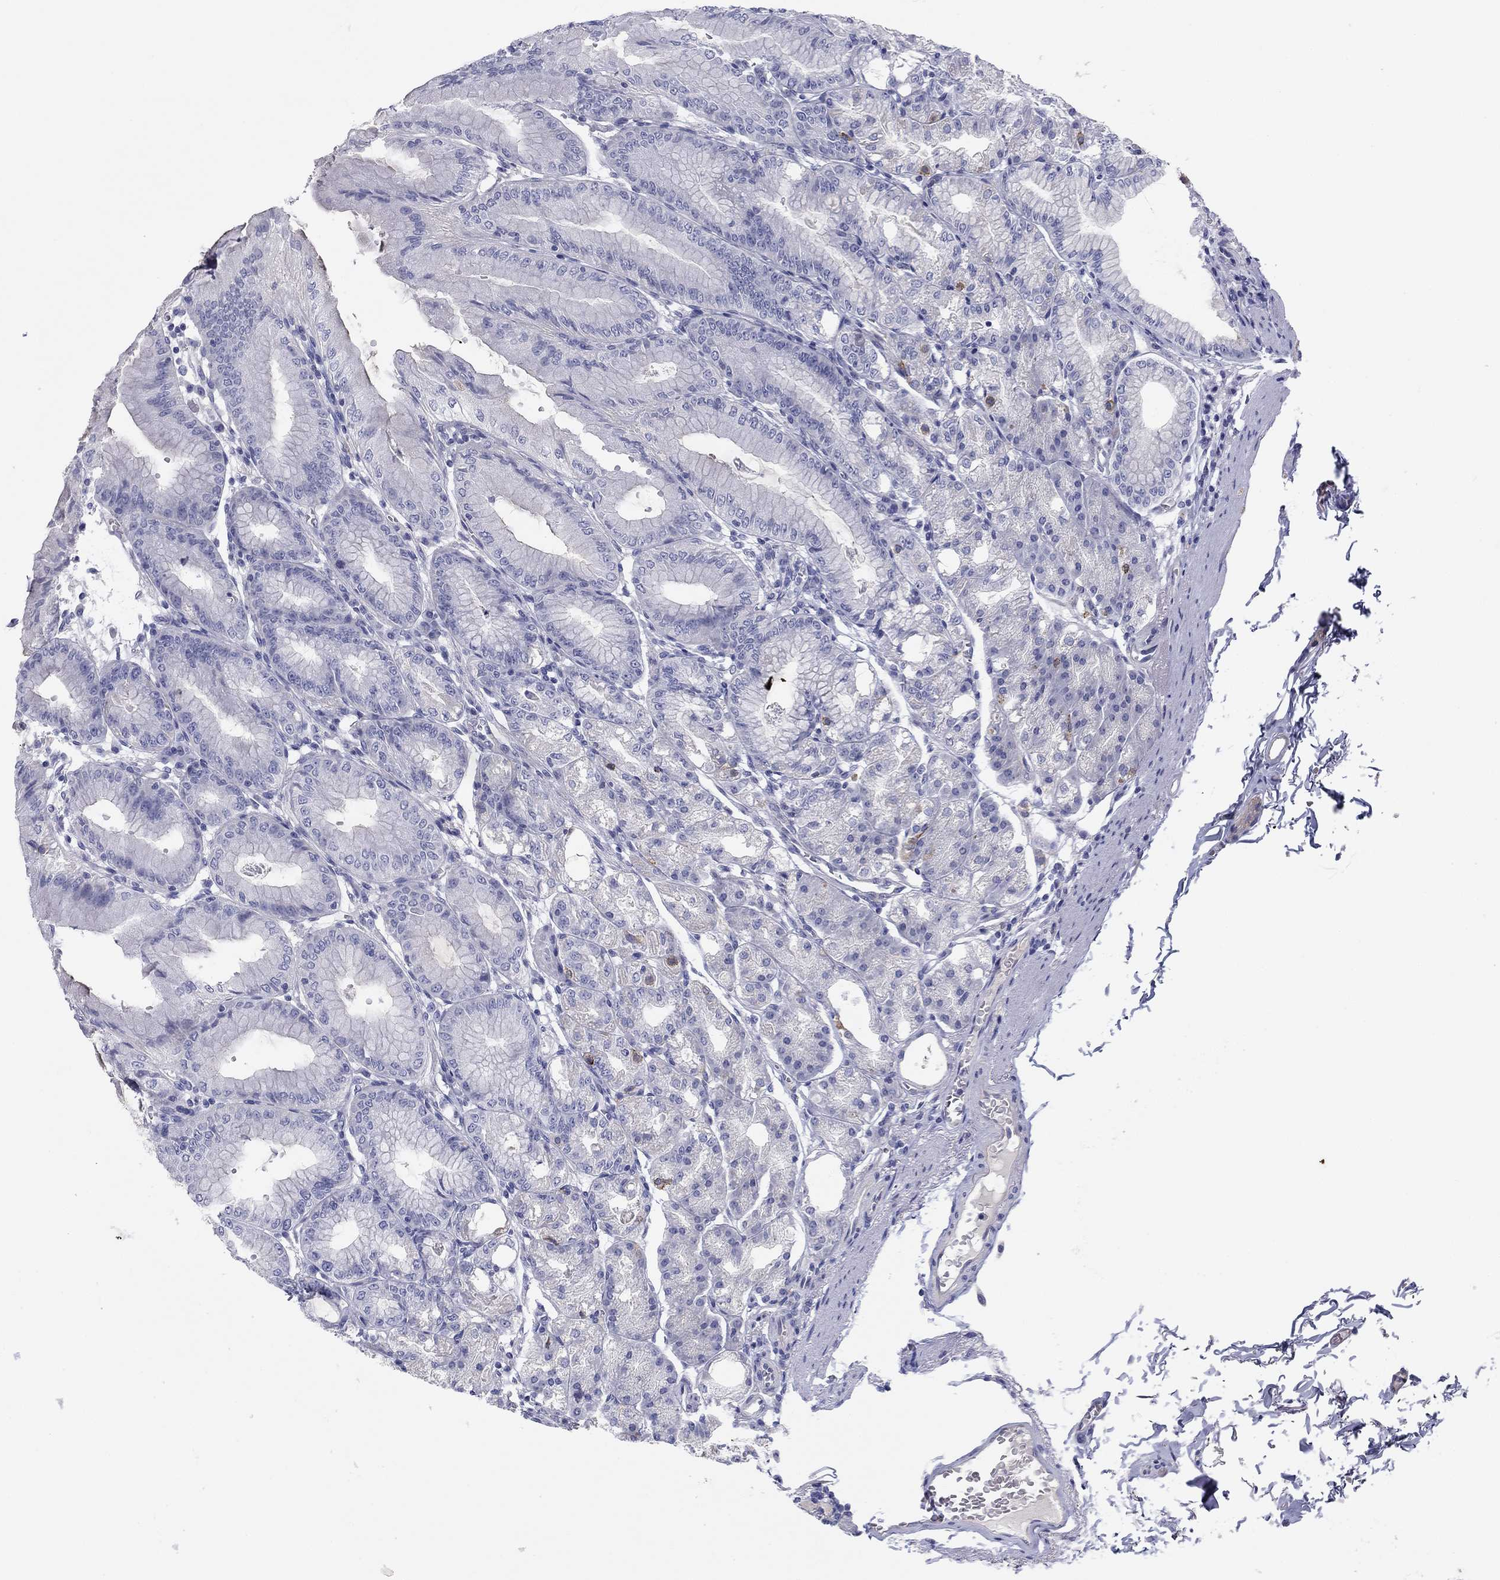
{"staining": {"intensity": "moderate", "quantity": "<25%", "location": "cytoplasmic/membranous"}, "tissue": "stomach", "cell_type": "Glandular cells", "image_type": "normal", "snomed": [{"axis": "morphology", "description": "Normal tissue, NOS"}, {"axis": "topography", "description": "Stomach"}], "caption": "Protein positivity by immunohistochemistry (IHC) displays moderate cytoplasmic/membranous staining in approximately <25% of glandular cells in normal stomach. (Brightfield microscopy of DAB IHC at high magnification).", "gene": "SEPTIN3", "patient": {"sex": "male", "age": 71}}